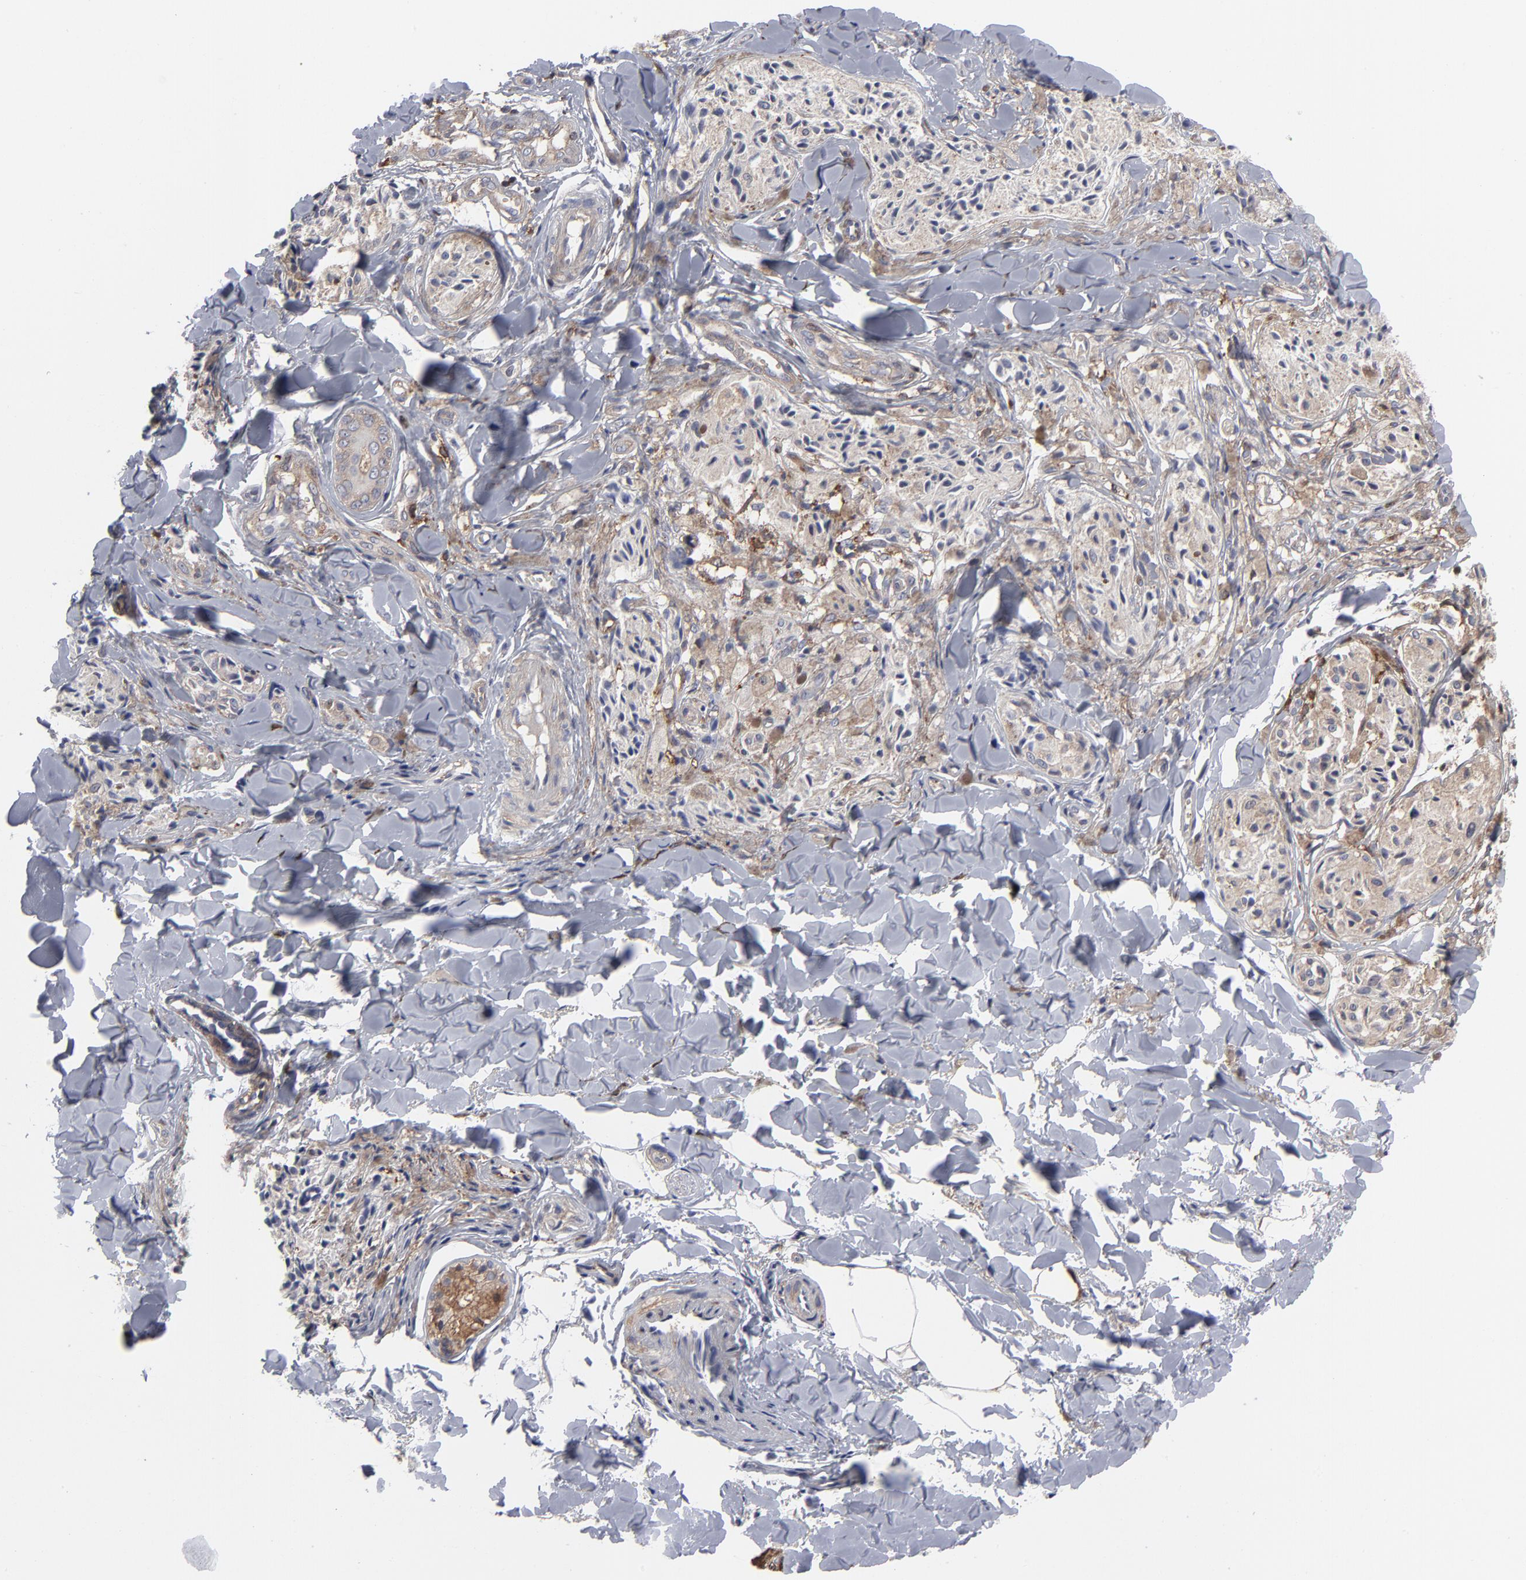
{"staining": {"intensity": "weak", "quantity": ">75%", "location": "cytoplasmic/membranous"}, "tissue": "melanoma", "cell_type": "Tumor cells", "image_type": "cancer", "snomed": [{"axis": "morphology", "description": "Malignant melanoma, Metastatic site"}, {"axis": "topography", "description": "Skin"}], "caption": "Protein analysis of melanoma tissue displays weak cytoplasmic/membranous staining in approximately >75% of tumor cells.", "gene": "MAP2K1", "patient": {"sex": "female", "age": 66}}